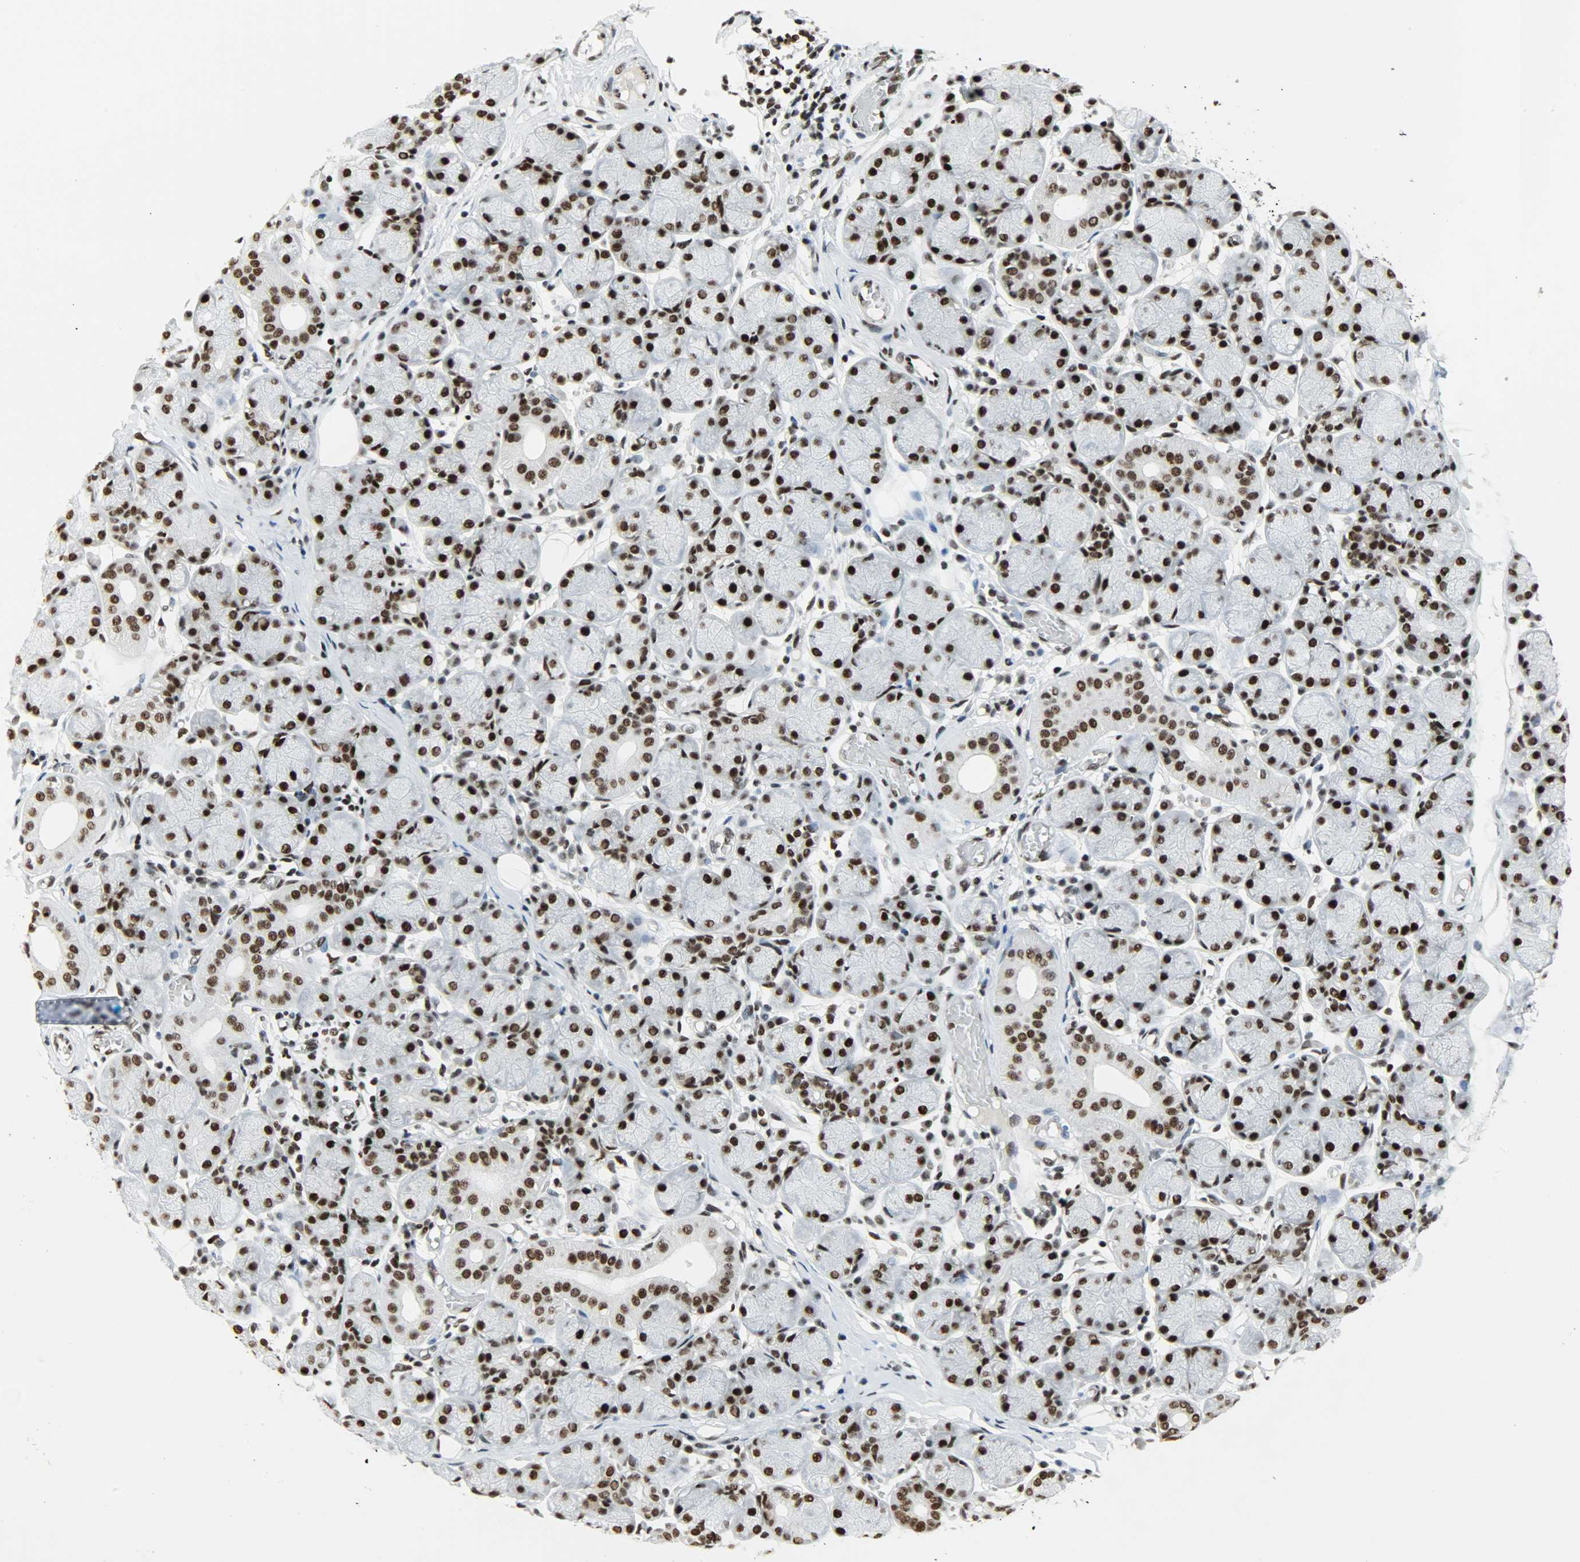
{"staining": {"intensity": "strong", "quantity": ">75%", "location": "nuclear"}, "tissue": "salivary gland", "cell_type": "Glandular cells", "image_type": "normal", "snomed": [{"axis": "morphology", "description": "Normal tissue, NOS"}, {"axis": "topography", "description": "Salivary gland"}], "caption": "Salivary gland stained for a protein (brown) exhibits strong nuclear positive positivity in approximately >75% of glandular cells.", "gene": "SNRPA", "patient": {"sex": "female", "age": 24}}